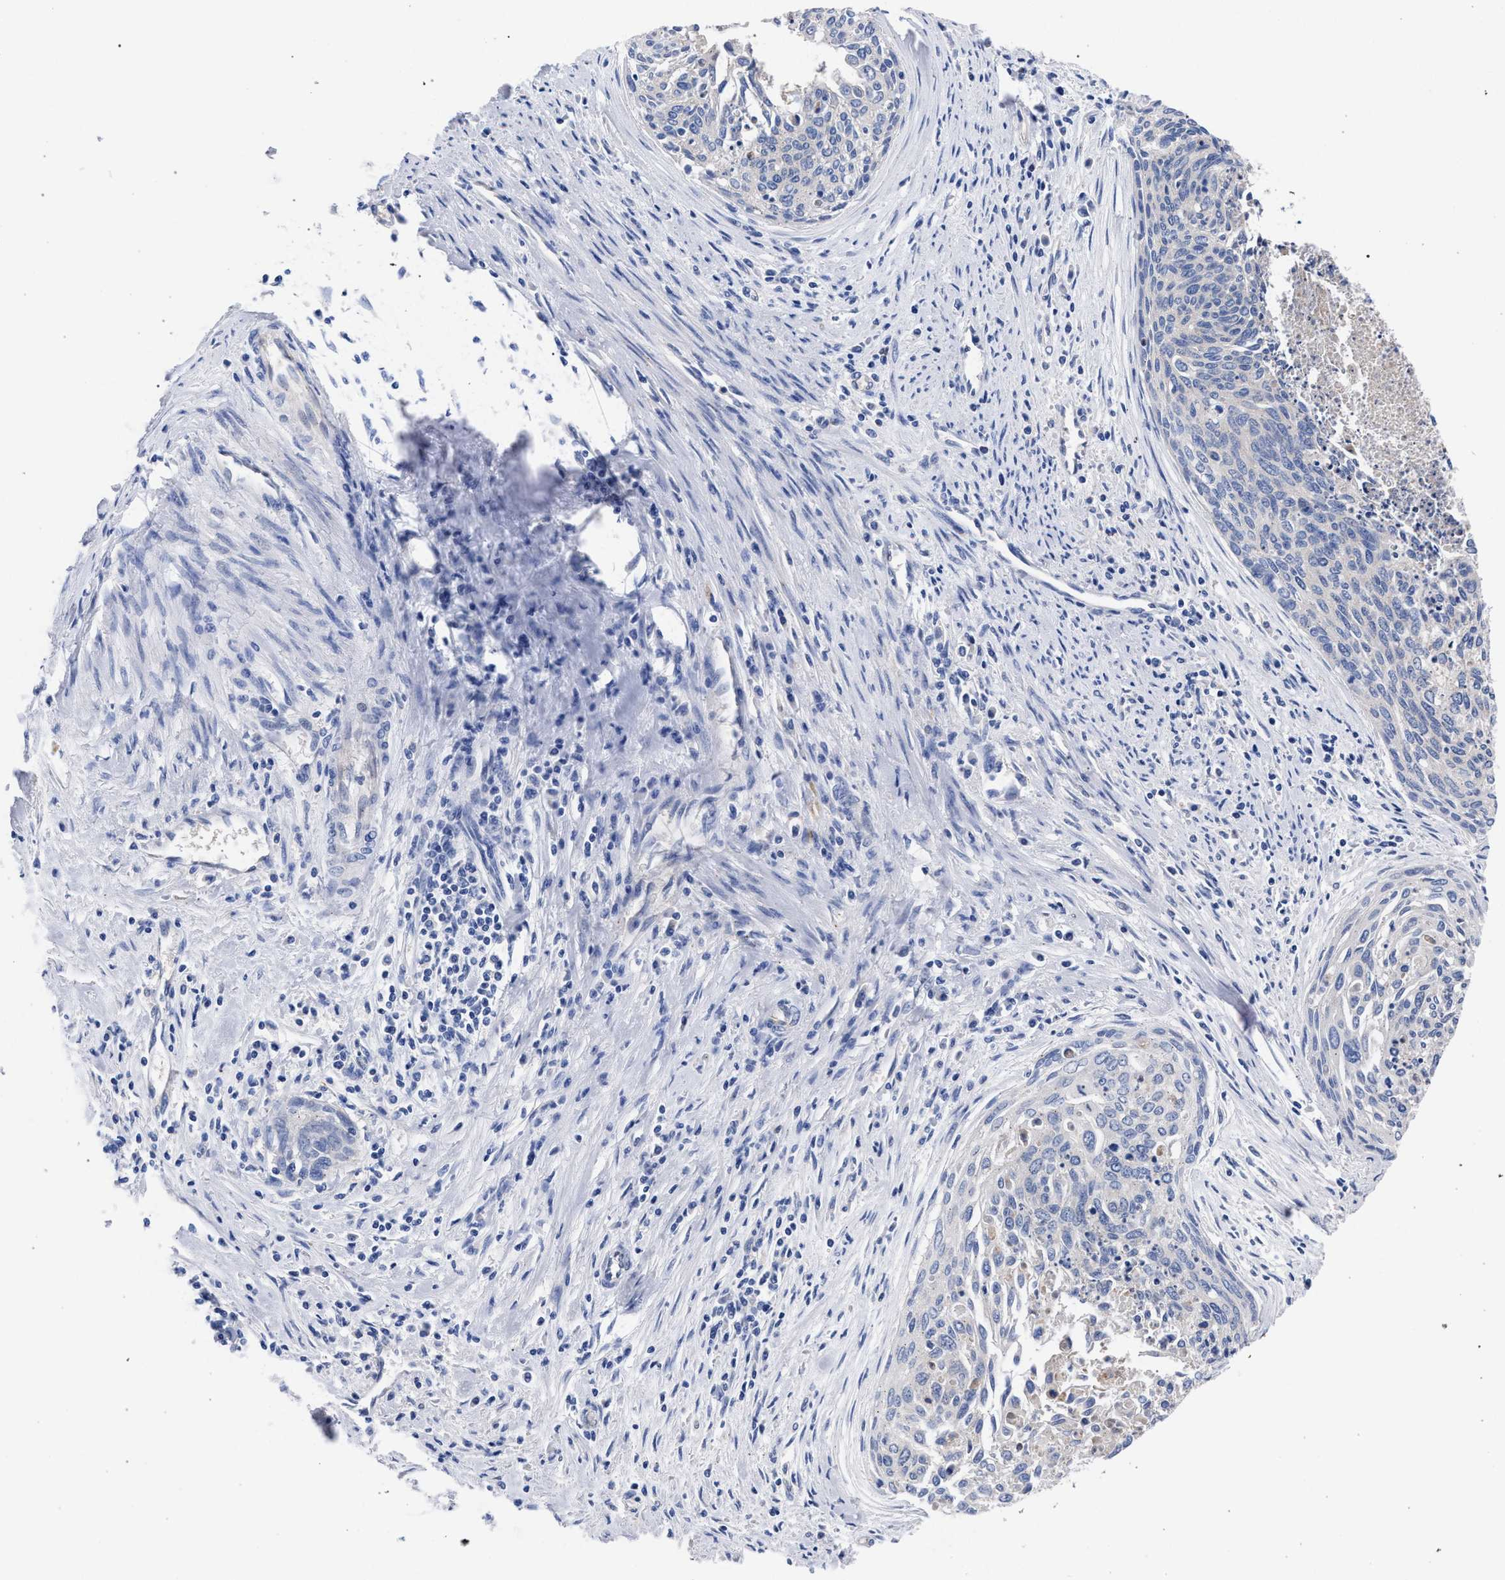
{"staining": {"intensity": "negative", "quantity": "none", "location": "none"}, "tissue": "cervical cancer", "cell_type": "Tumor cells", "image_type": "cancer", "snomed": [{"axis": "morphology", "description": "Squamous cell carcinoma, NOS"}, {"axis": "topography", "description": "Cervix"}], "caption": "Histopathology image shows no protein positivity in tumor cells of cervical cancer (squamous cell carcinoma) tissue.", "gene": "GMPR", "patient": {"sex": "female", "age": 55}}